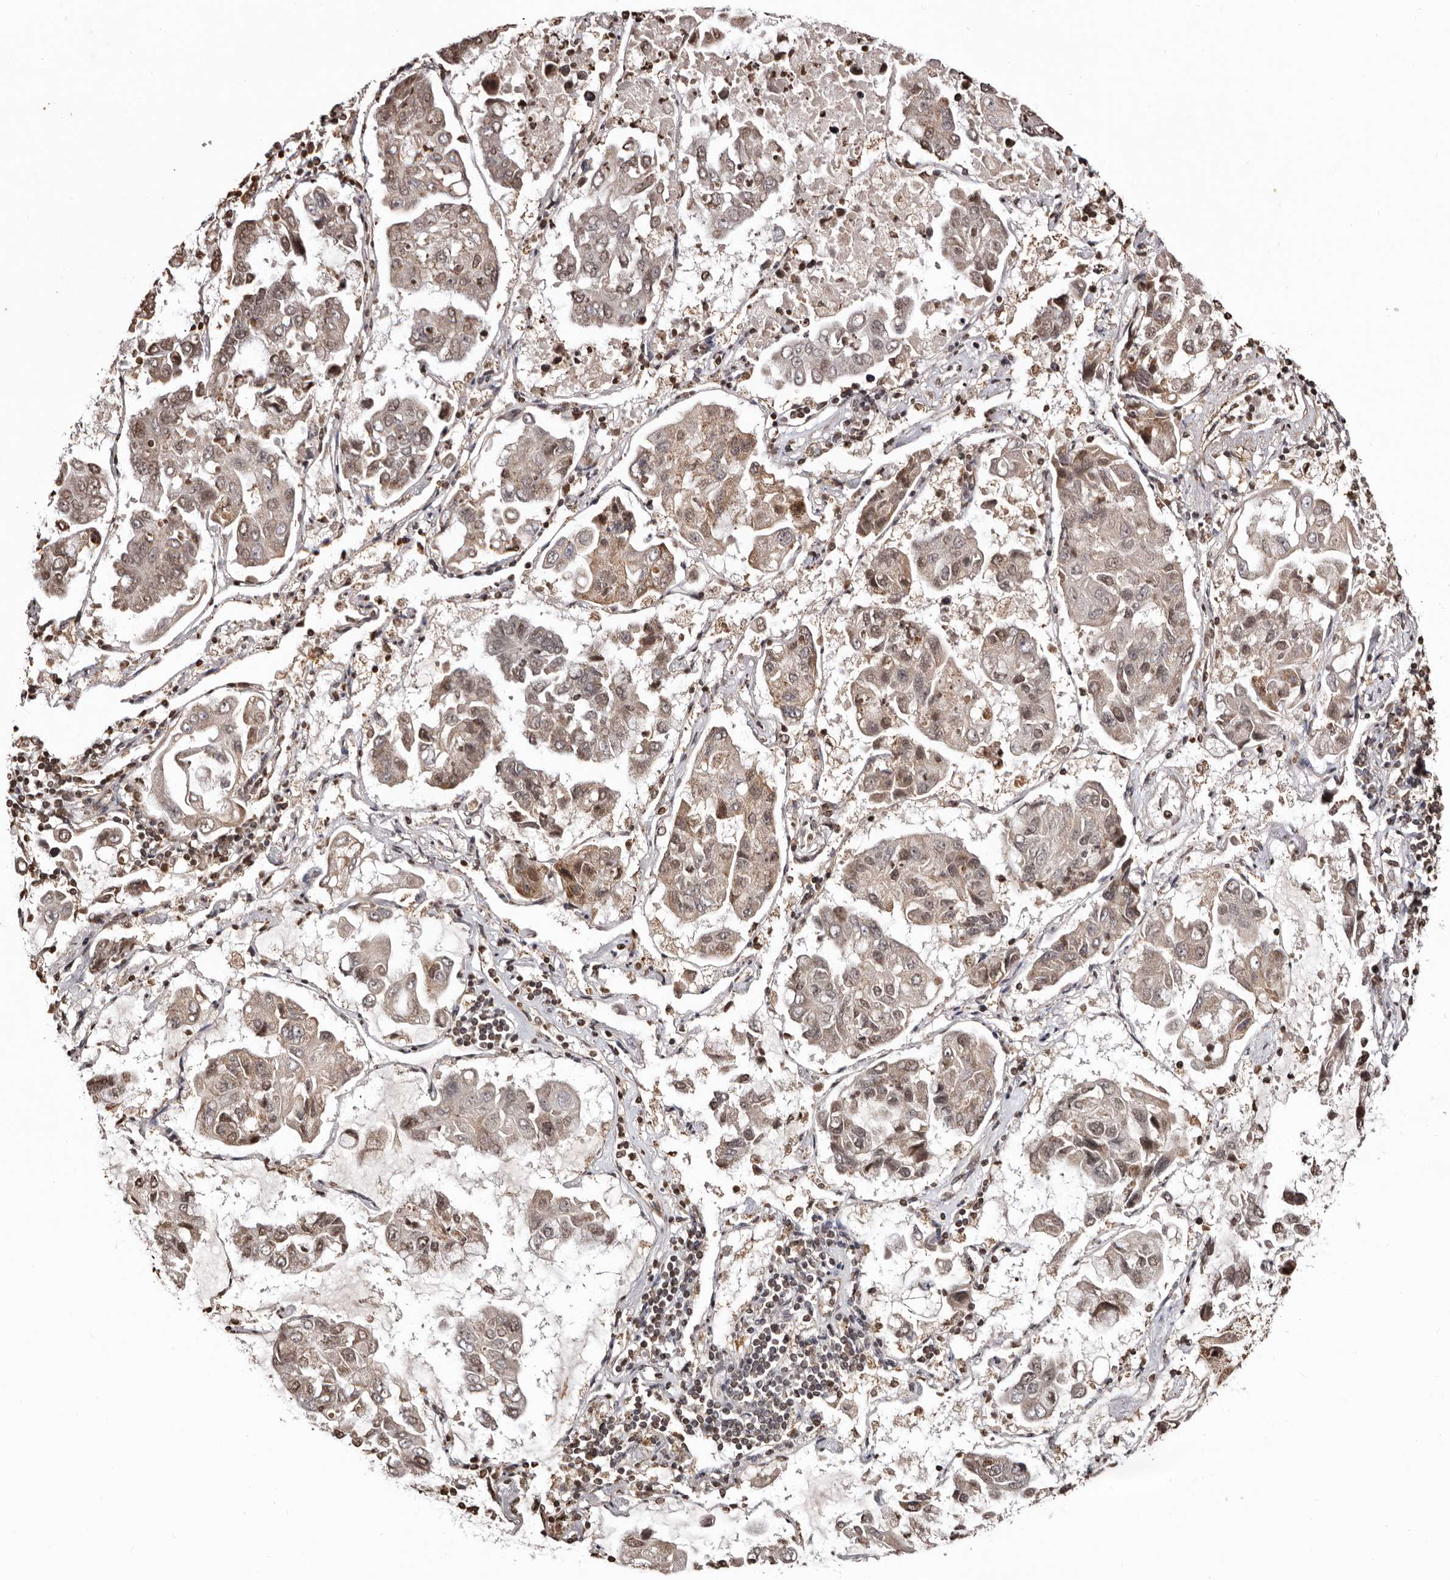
{"staining": {"intensity": "weak", "quantity": ">75%", "location": "cytoplasmic/membranous,nuclear"}, "tissue": "lung cancer", "cell_type": "Tumor cells", "image_type": "cancer", "snomed": [{"axis": "morphology", "description": "Adenocarcinoma, NOS"}, {"axis": "topography", "description": "Lung"}], "caption": "A high-resolution histopathology image shows immunohistochemistry (IHC) staining of lung adenocarcinoma, which shows weak cytoplasmic/membranous and nuclear staining in approximately >75% of tumor cells.", "gene": "CCDC190", "patient": {"sex": "male", "age": 64}}